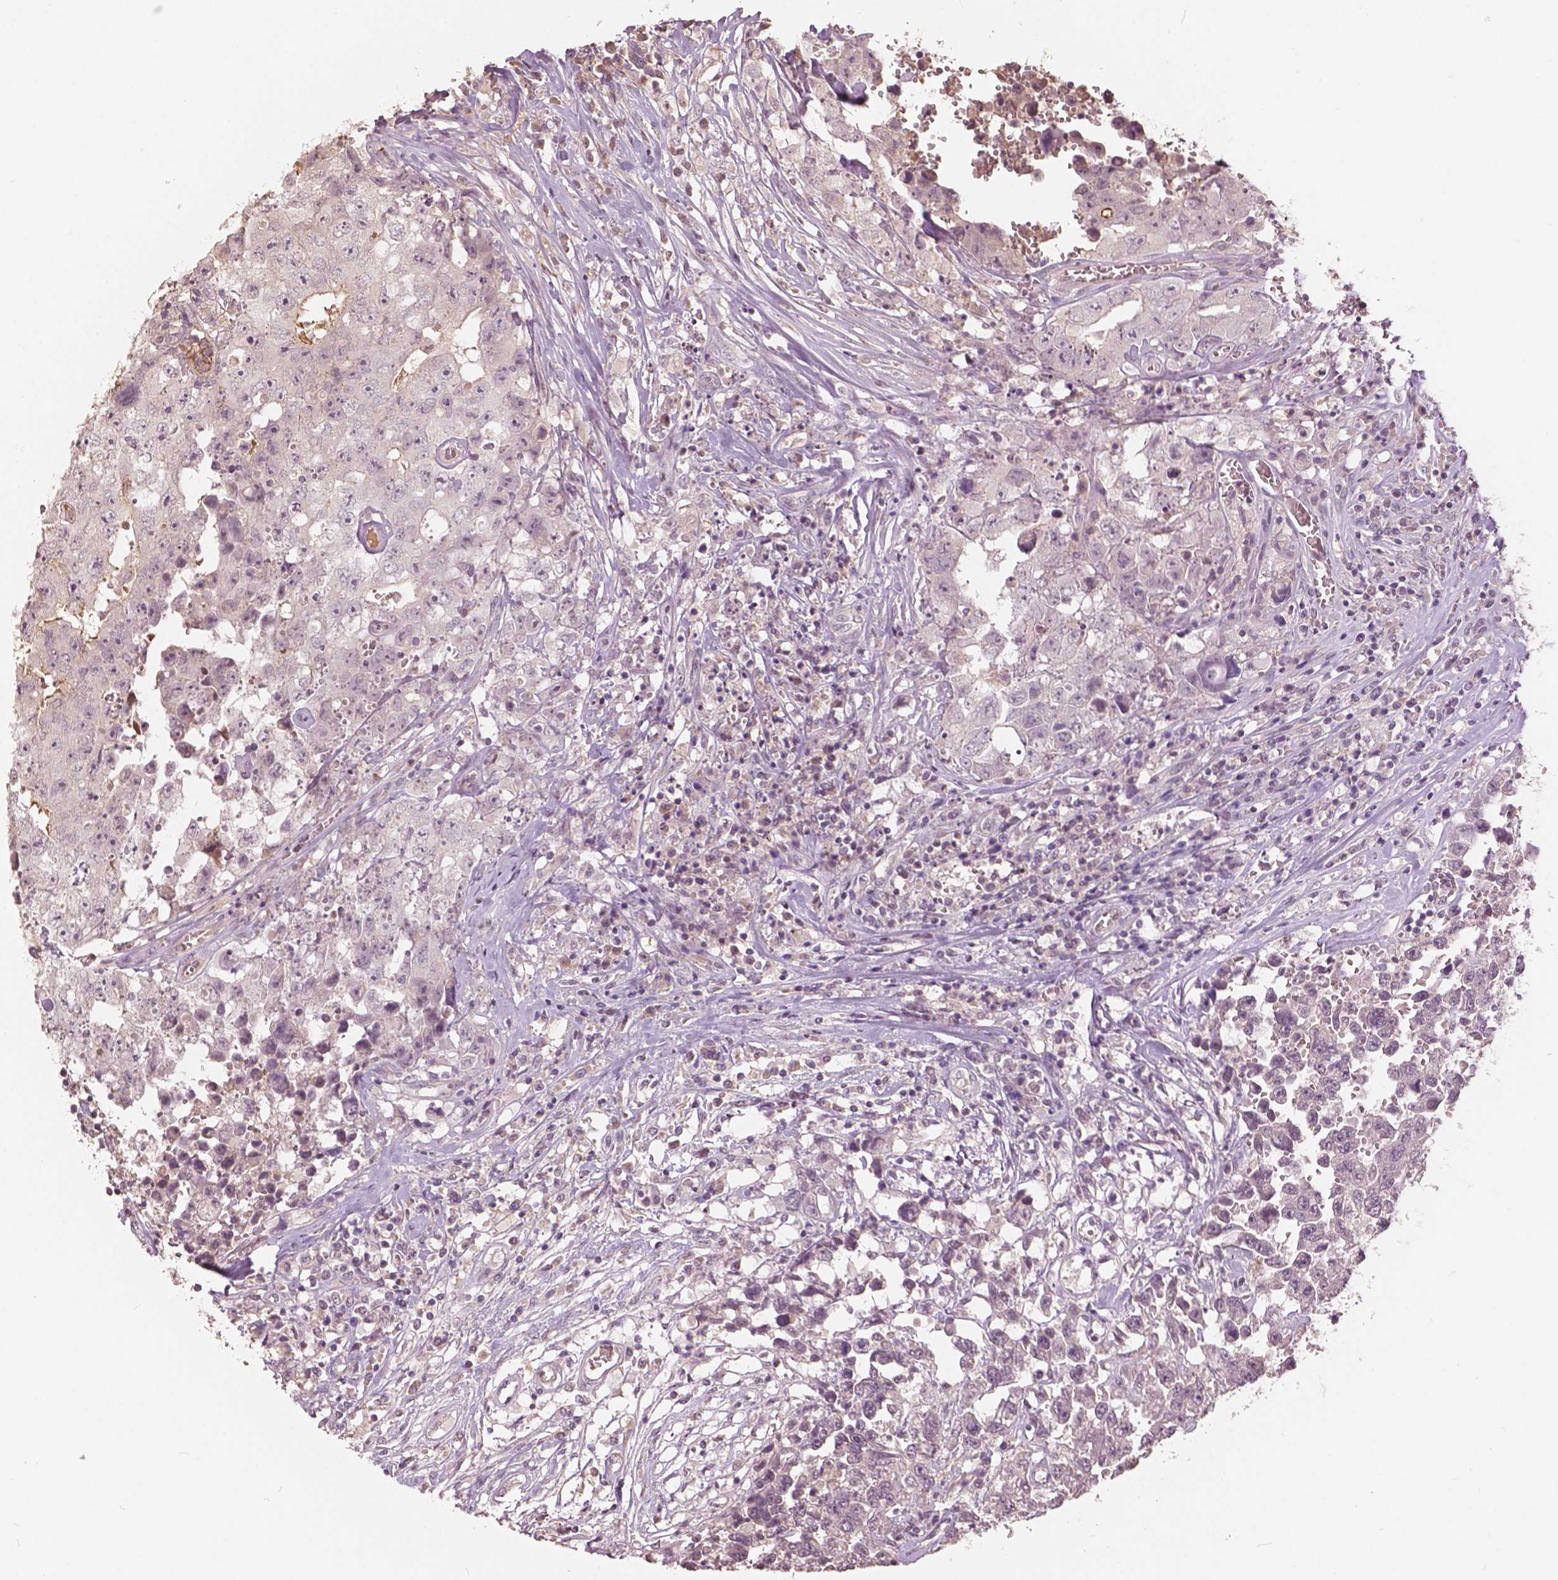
{"staining": {"intensity": "weak", "quantity": "<25%", "location": "nuclear"}, "tissue": "testis cancer", "cell_type": "Tumor cells", "image_type": "cancer", "snomed": [{"axis": "morphology", "description": "Carcinoma, Embryonal, NOS"}, {"axis": "topography", "description": "Testis"}], "caption": "Human embryonal carcinoma (testis) stained for a protein using IHC exhibits no expression in tumor cells.", "gene": "ANGPTL4", "patient": {"sex": "male", "age": 36}}